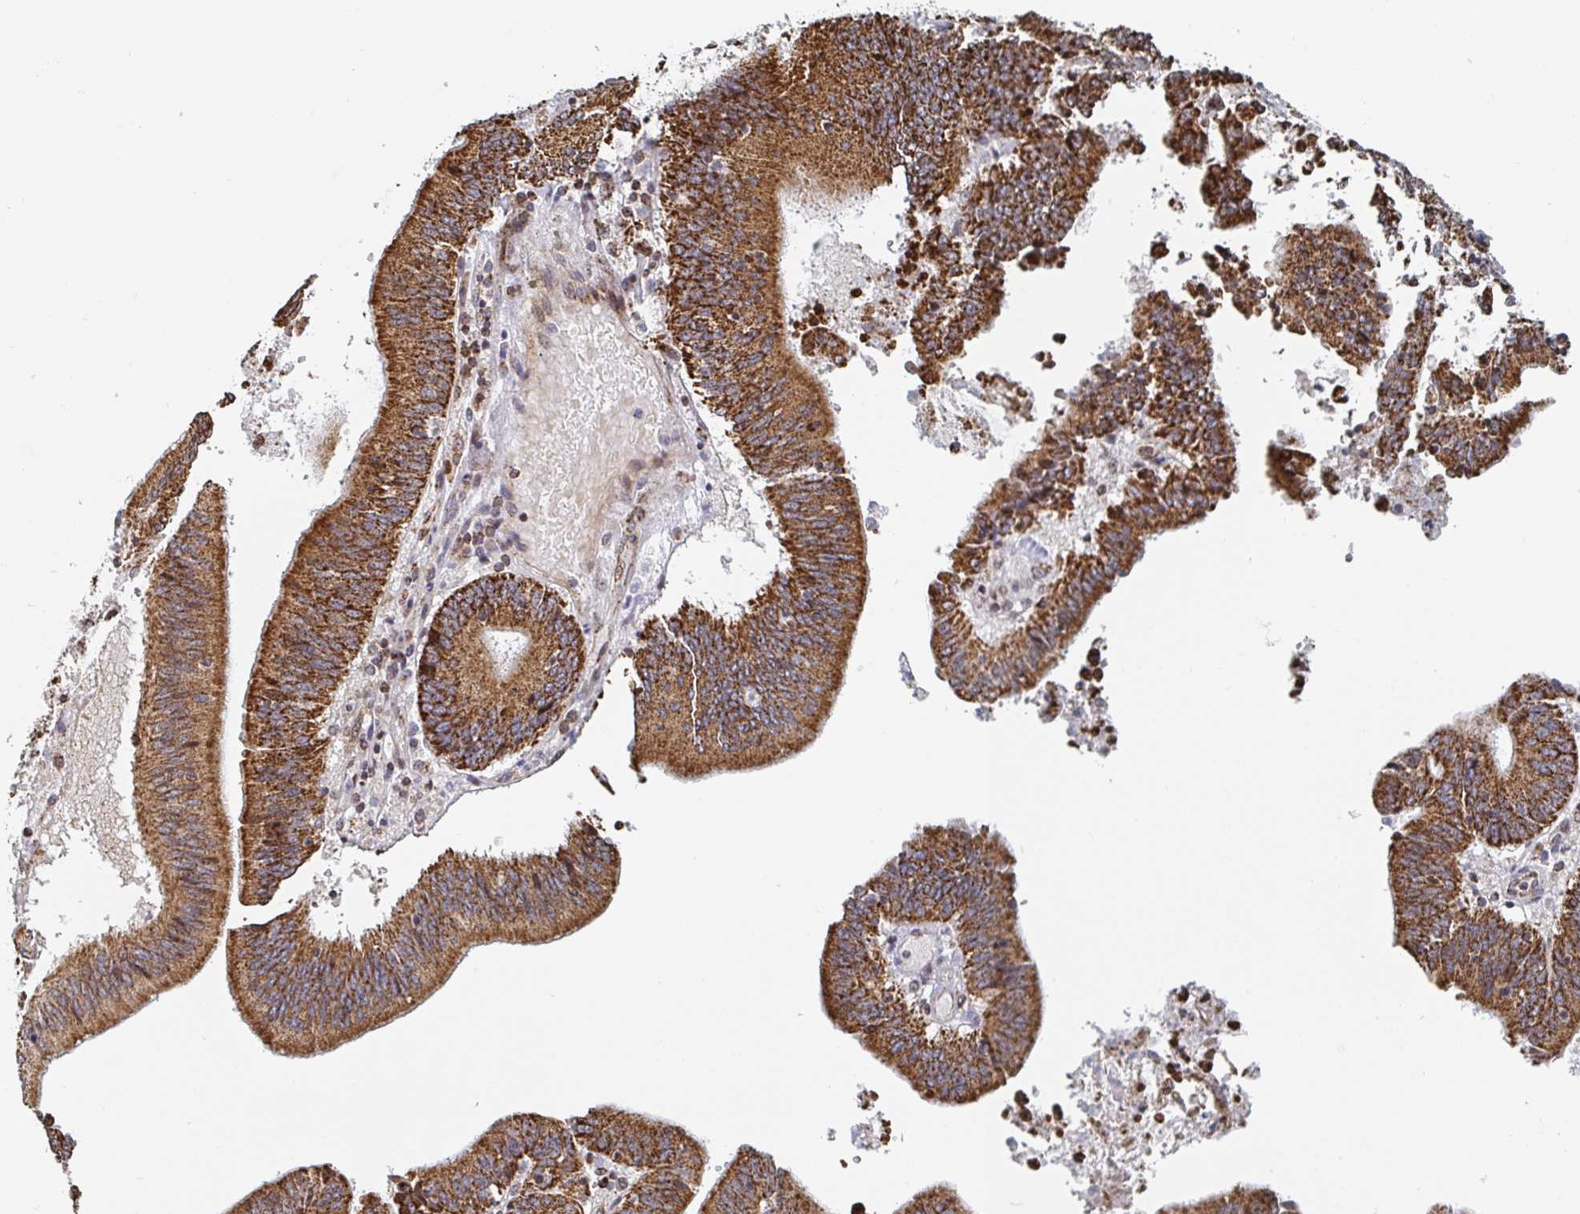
{"staining": {"intensity": "strong", "quantity": ">75%", "location": "cytoplasmic/membranous"}, "tissue": "stomach cancer", "cell_type": "Tumor cells", "image_type": "cancer", "snomed": [{"axis": "morphology", "description": "Adenocarcinoma, NOS"}, {"axis": "topography", "description": "Stomach, upper"}], "caption": "Stomach adenocarcinoma stained with immunohistochemistry exhibits strong cytoplasmic/membranous expression in approximately >75% of tumor cells. (DAB = brown stain, brightfield microscopy at high magnification).", "gene": "STARD8", "patient": {"sex": "male", "age": 68}}